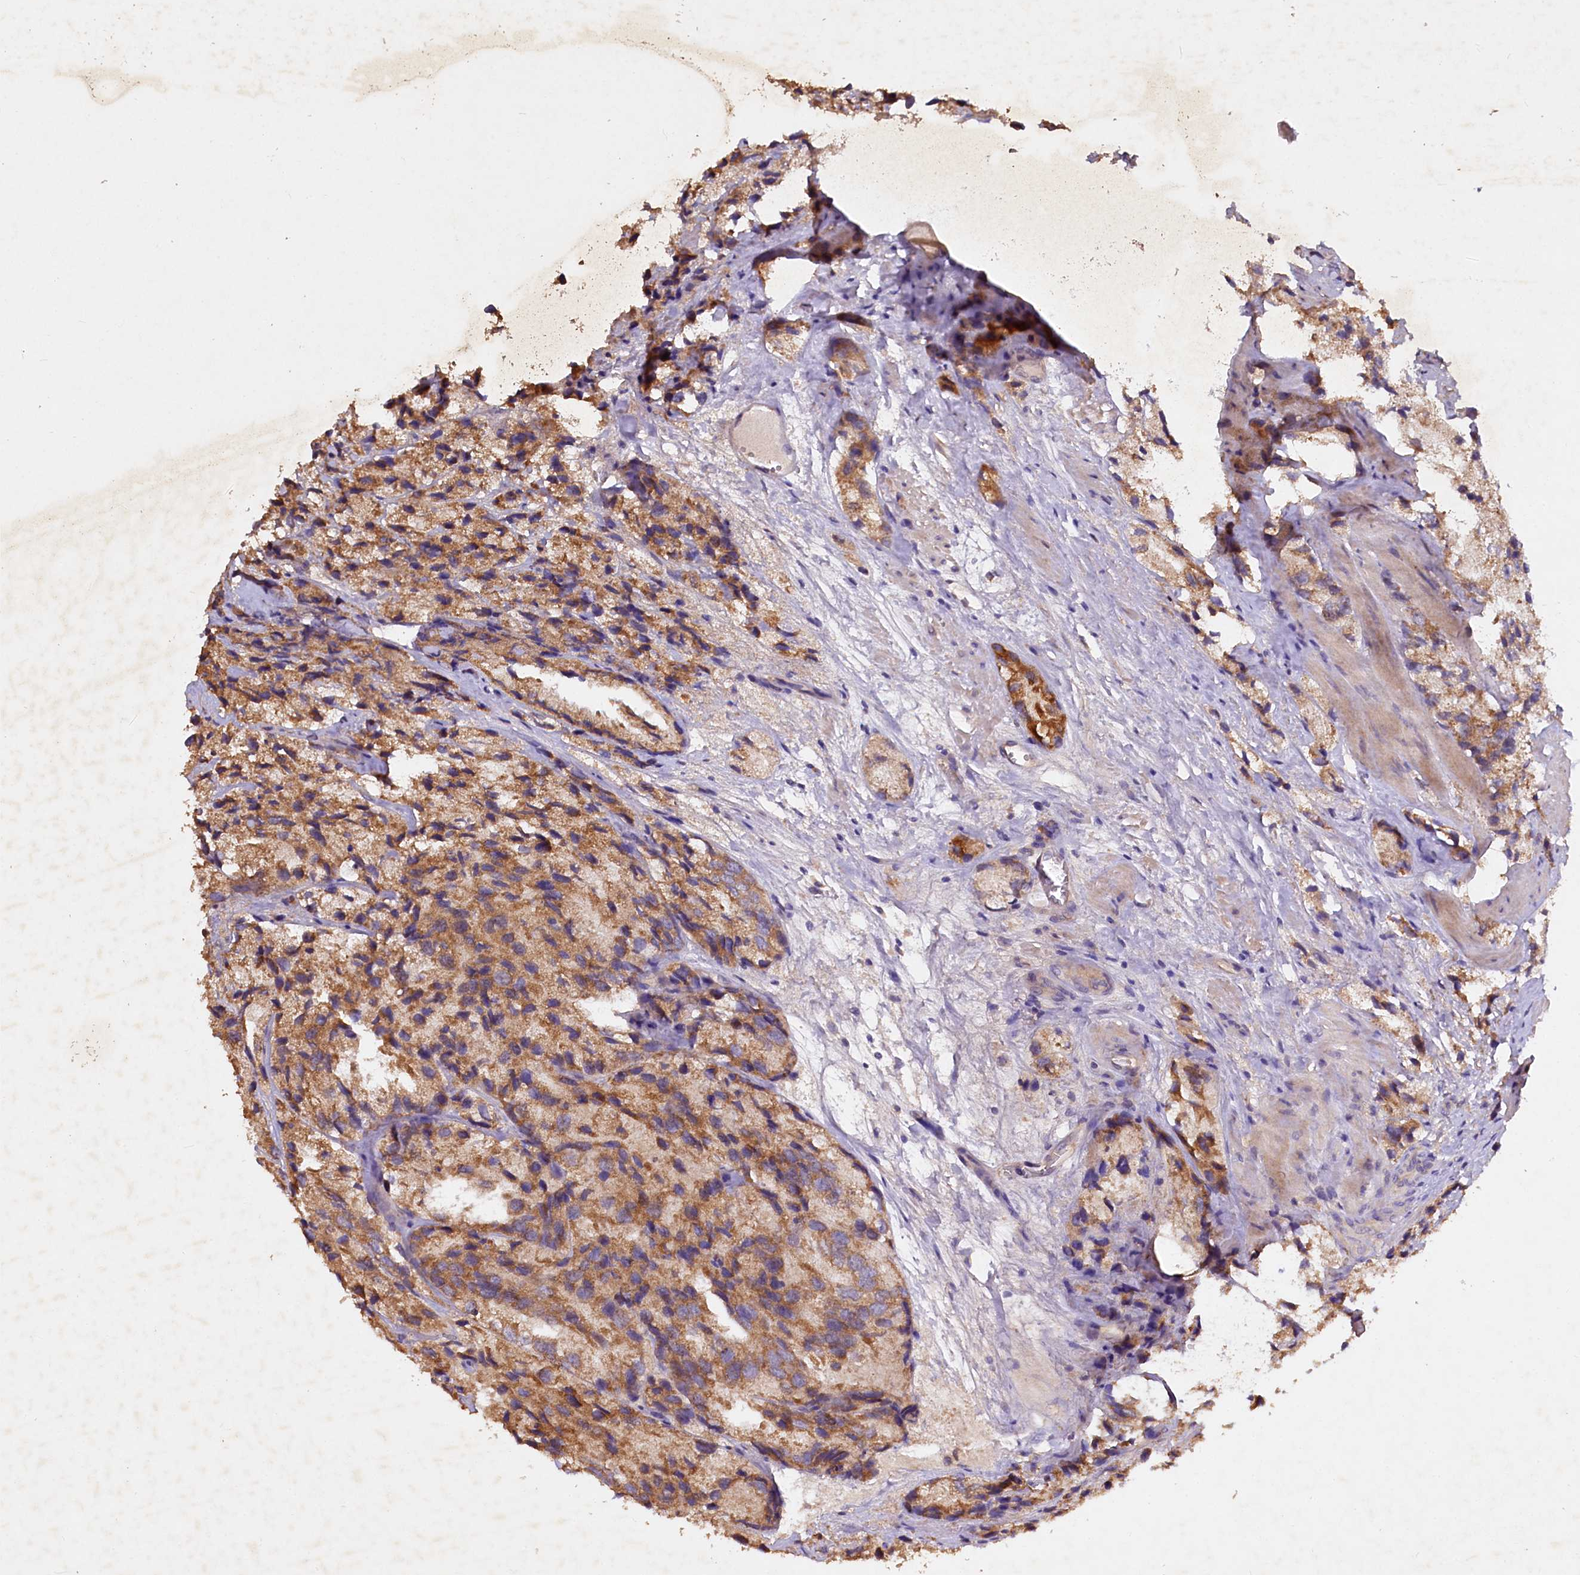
{"staining": {"intensity": "moderate", "quantity": ">75%", "location": "cytoplasmic/membranous"}, "tissue": "prostate cancer", "cell_type": "Tumor cells", "image_type": "cancer", "snomed": [{"axis": "morphology", "description": "Adenocarcinoma, High grade"}, {"axis": "topography", "description": "Prostate"}], "caption": "Human prostate cancer (high-grade adenocarcinoma) stained with a protein marker exhibits moderate staining in tumor cells.", "gene": "ETFBKMT", "patient": {"sex": "male", "age": 66}}